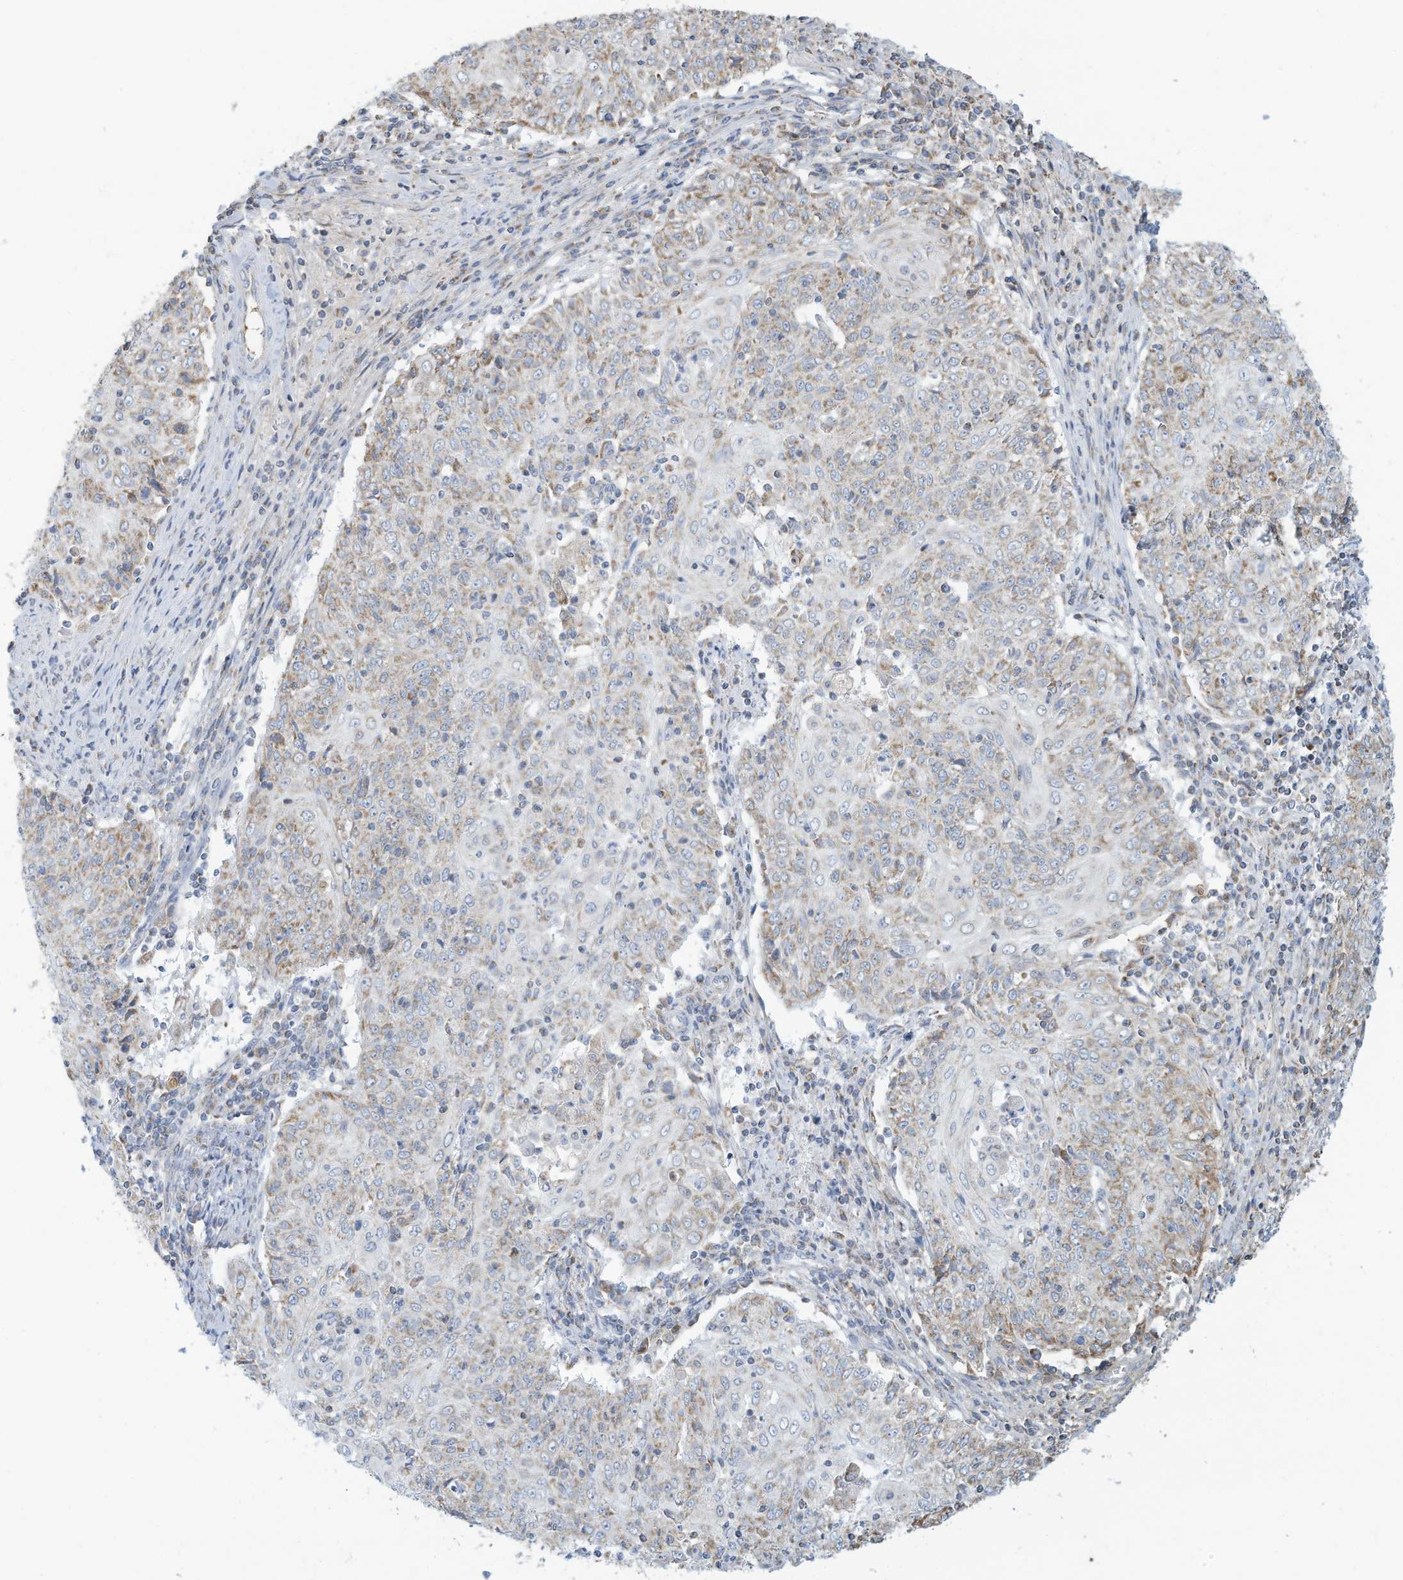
{"staining": {"intensity": "weak", "quantity": "25%-75%", "location": "cytoplasmic/membranous"}, "tissue": "cervical cancer", "cell_type": "Tumor cells", "image_type": "cancer", "snomed": [{"axis": "morphology", "description": "Squamous cell carcinoma, NOS"}, {"axis": "topography", "description": "Cervix"}], "caption": "Brown immunohistochemical staining in human squamous cell carcinoma (cervical) shows weak cytoplasmic/membranous positivity in approximately 25%-75% of tumor cells.", "gene": "NLN", "patient": {"sex": "female", "age": 48}}